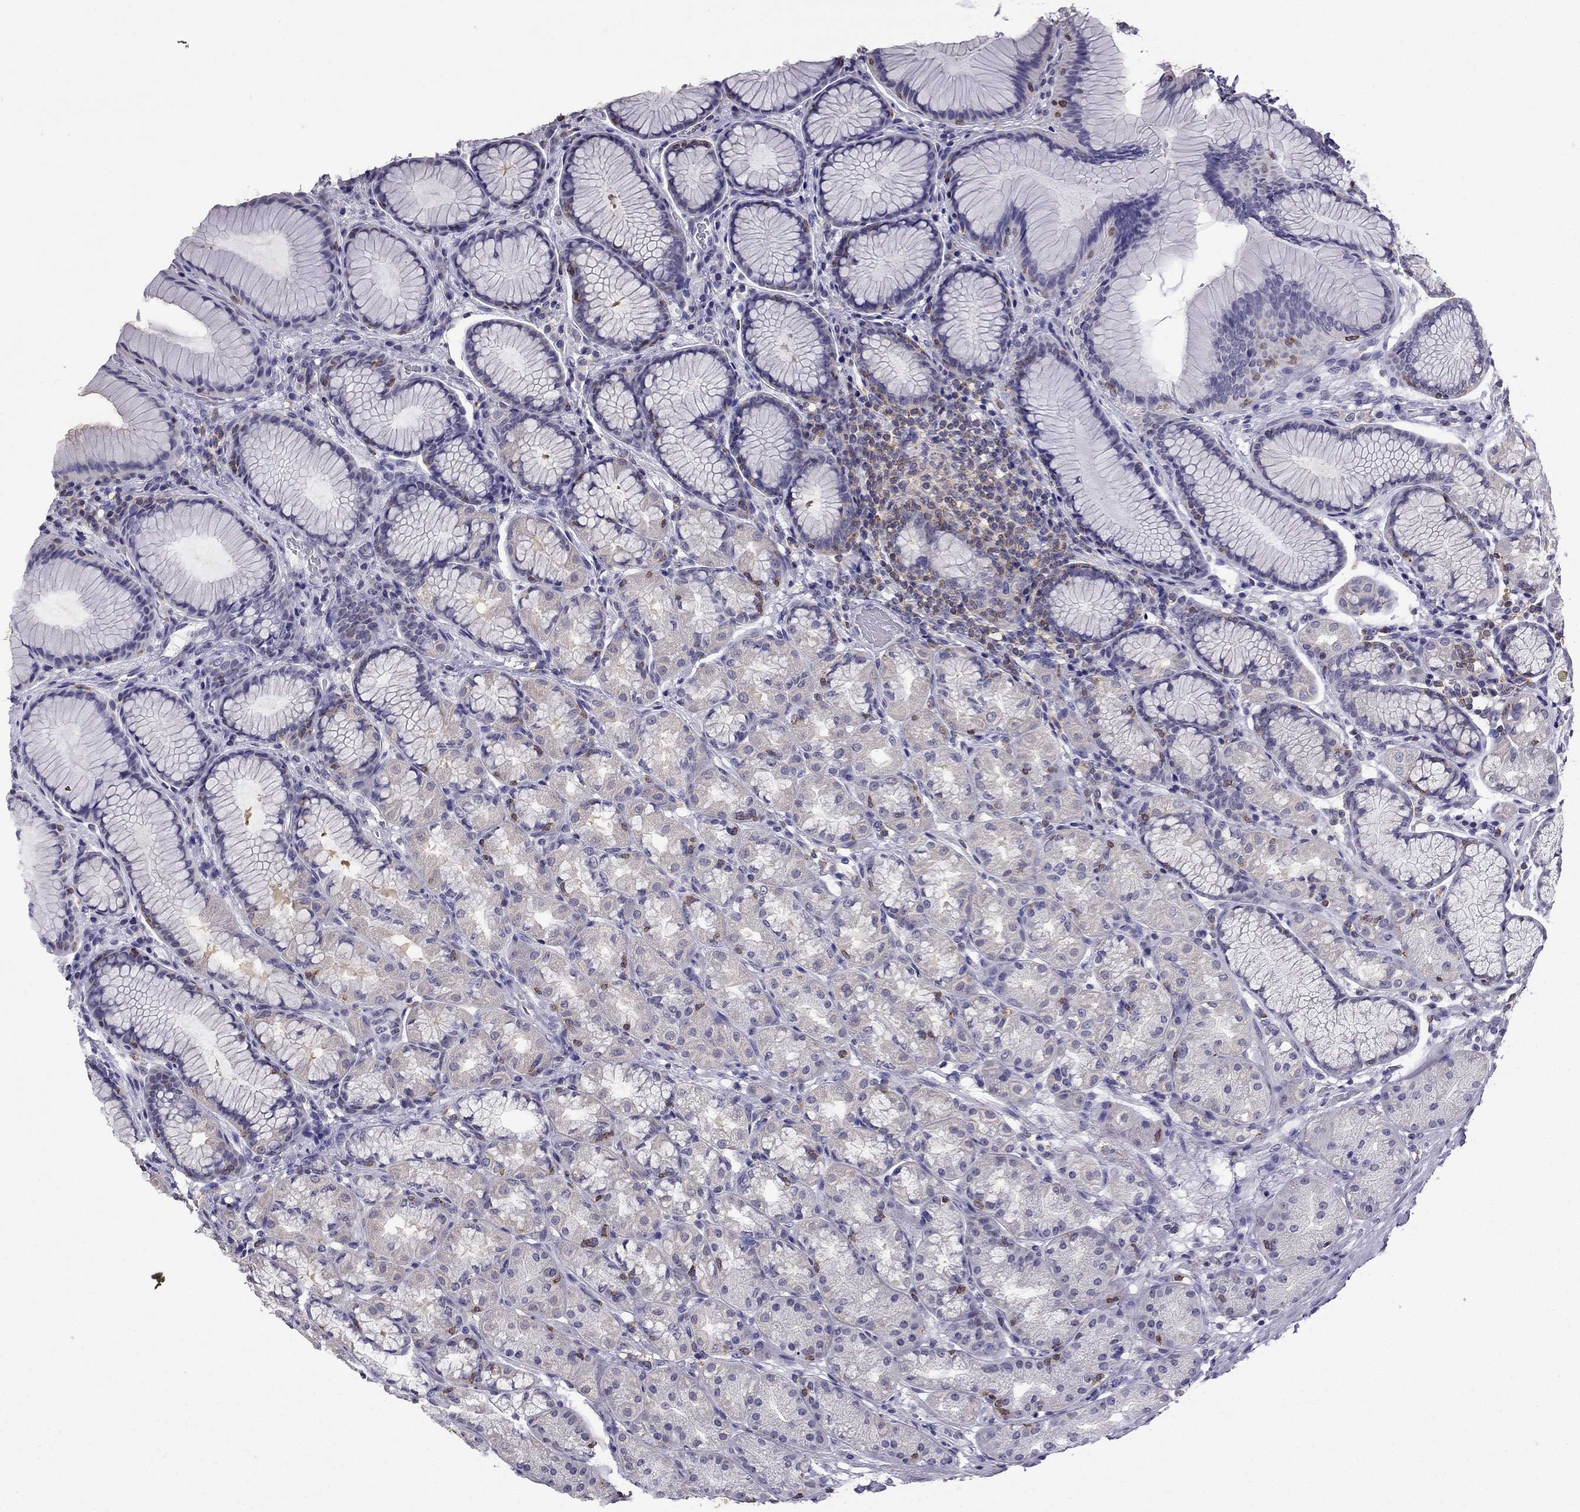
{"staining": {"intensity": "negative", "quantity": "none", "location": "none"}, "tissue": "stomach", "cell_type": "Glandular cells", "image_type": "normal", "snomed": [{"axis": "morphology", "description": "Normal tissue, NOS"}, {"axis": "morphology", "description": "Adenocarcinoma, NOS"}, {"axis": "topography", "description": "Stomach"}], "caption": "The image demonstrates no significant positivity in glandular cells of stomach.", "gene": "CCK", "patient": {"sex": "female", "age": 79}}